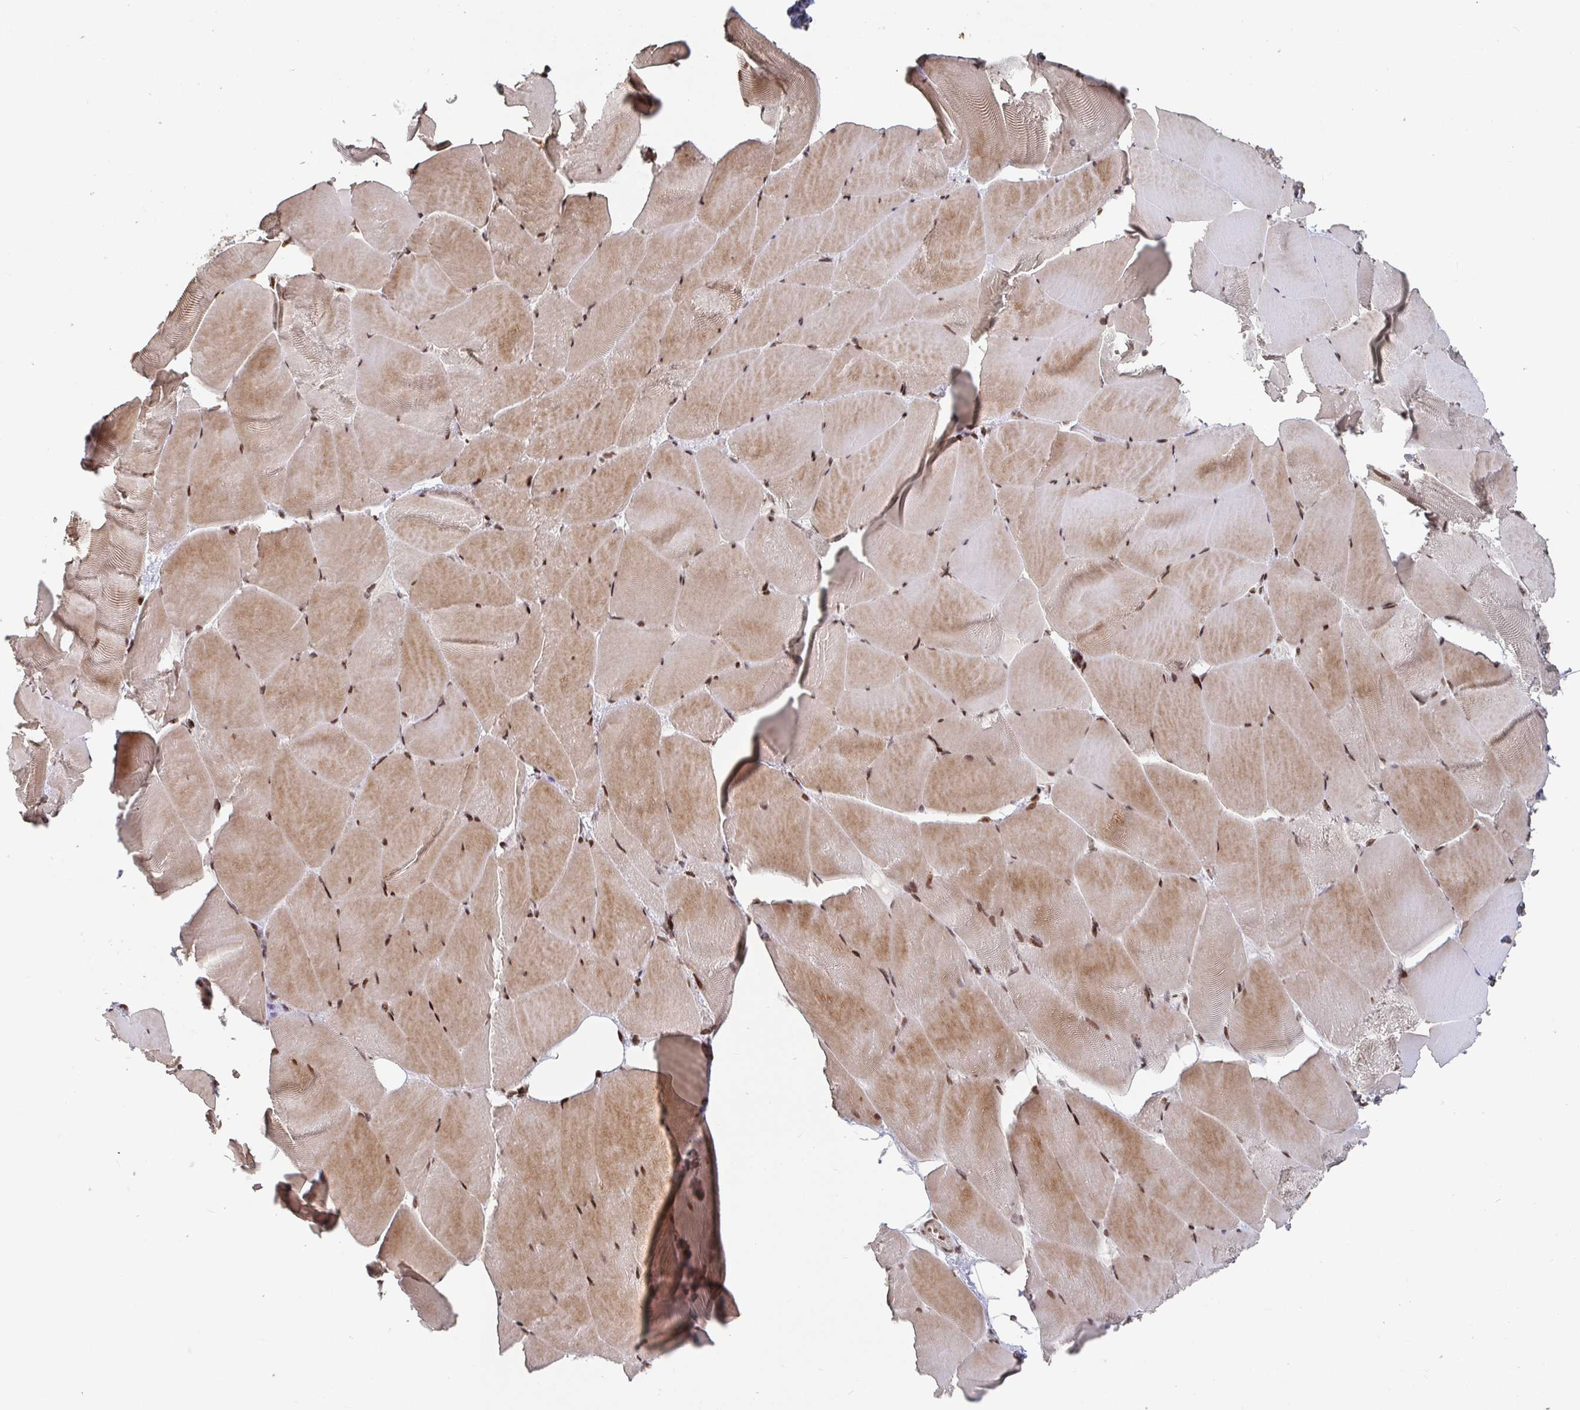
{"staining": {"intensity": "moderate", "quantity": ">75%", "location": "cytoplasmic/membranous,nuclear"}, "tissue": "skeletal muscle", "cell_type": "Myocytes", "image_type": "normal", "snomed": [{"axis": "morphology", "description": "Normal tissue, NOS"}, {"axis": "topography", "description": "Skeletal muscle"}], "caption": "Skeletal muscle stained for a protein (brown) reveals moderate cytoplasmic/membranous,nuclear positive positivity in approximately >75% of myocytes.", "gene": "ZDHHC12", "patient": {"sex": "female", "age": 64}}